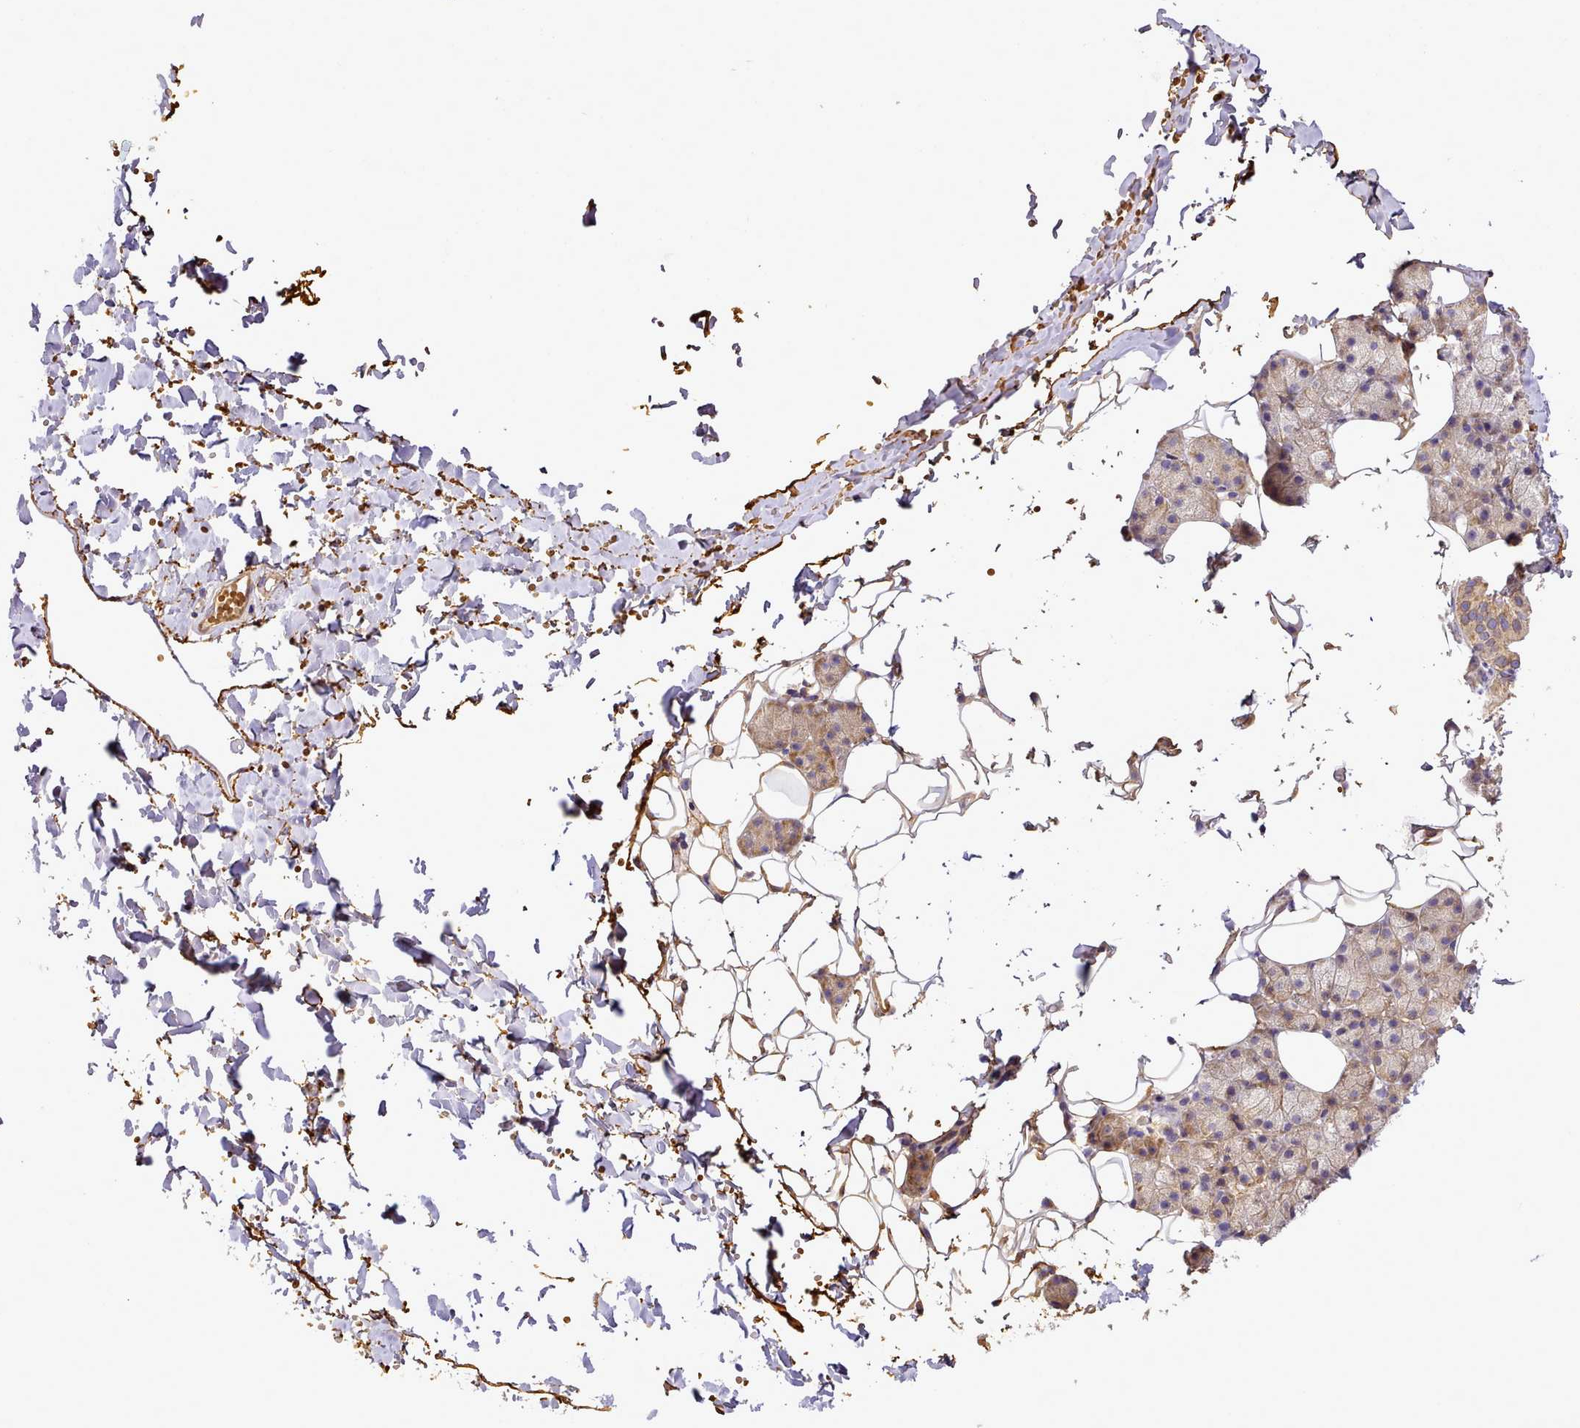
{"staining": {"intensity": "moderate", "quantity": "<25%", "location": "cytoplasmic/membranous"}, "tissue": "salivary gland", "cell_type": "Glandular cells", "image_type": "normal", "snomed": [{"axis": "morphology", "description": "Normal tissue, NOS"}, {"axis": "topography", "description": "Salivary gland"}], "caption": "Protein expression analysis of unremarkable salivary gland demonstrates moderate cytoplasmic/membranous staining in about <25% of glandular cells.", "gene": "NBPF10", "patient": {"sex": "female", "age": 33}}